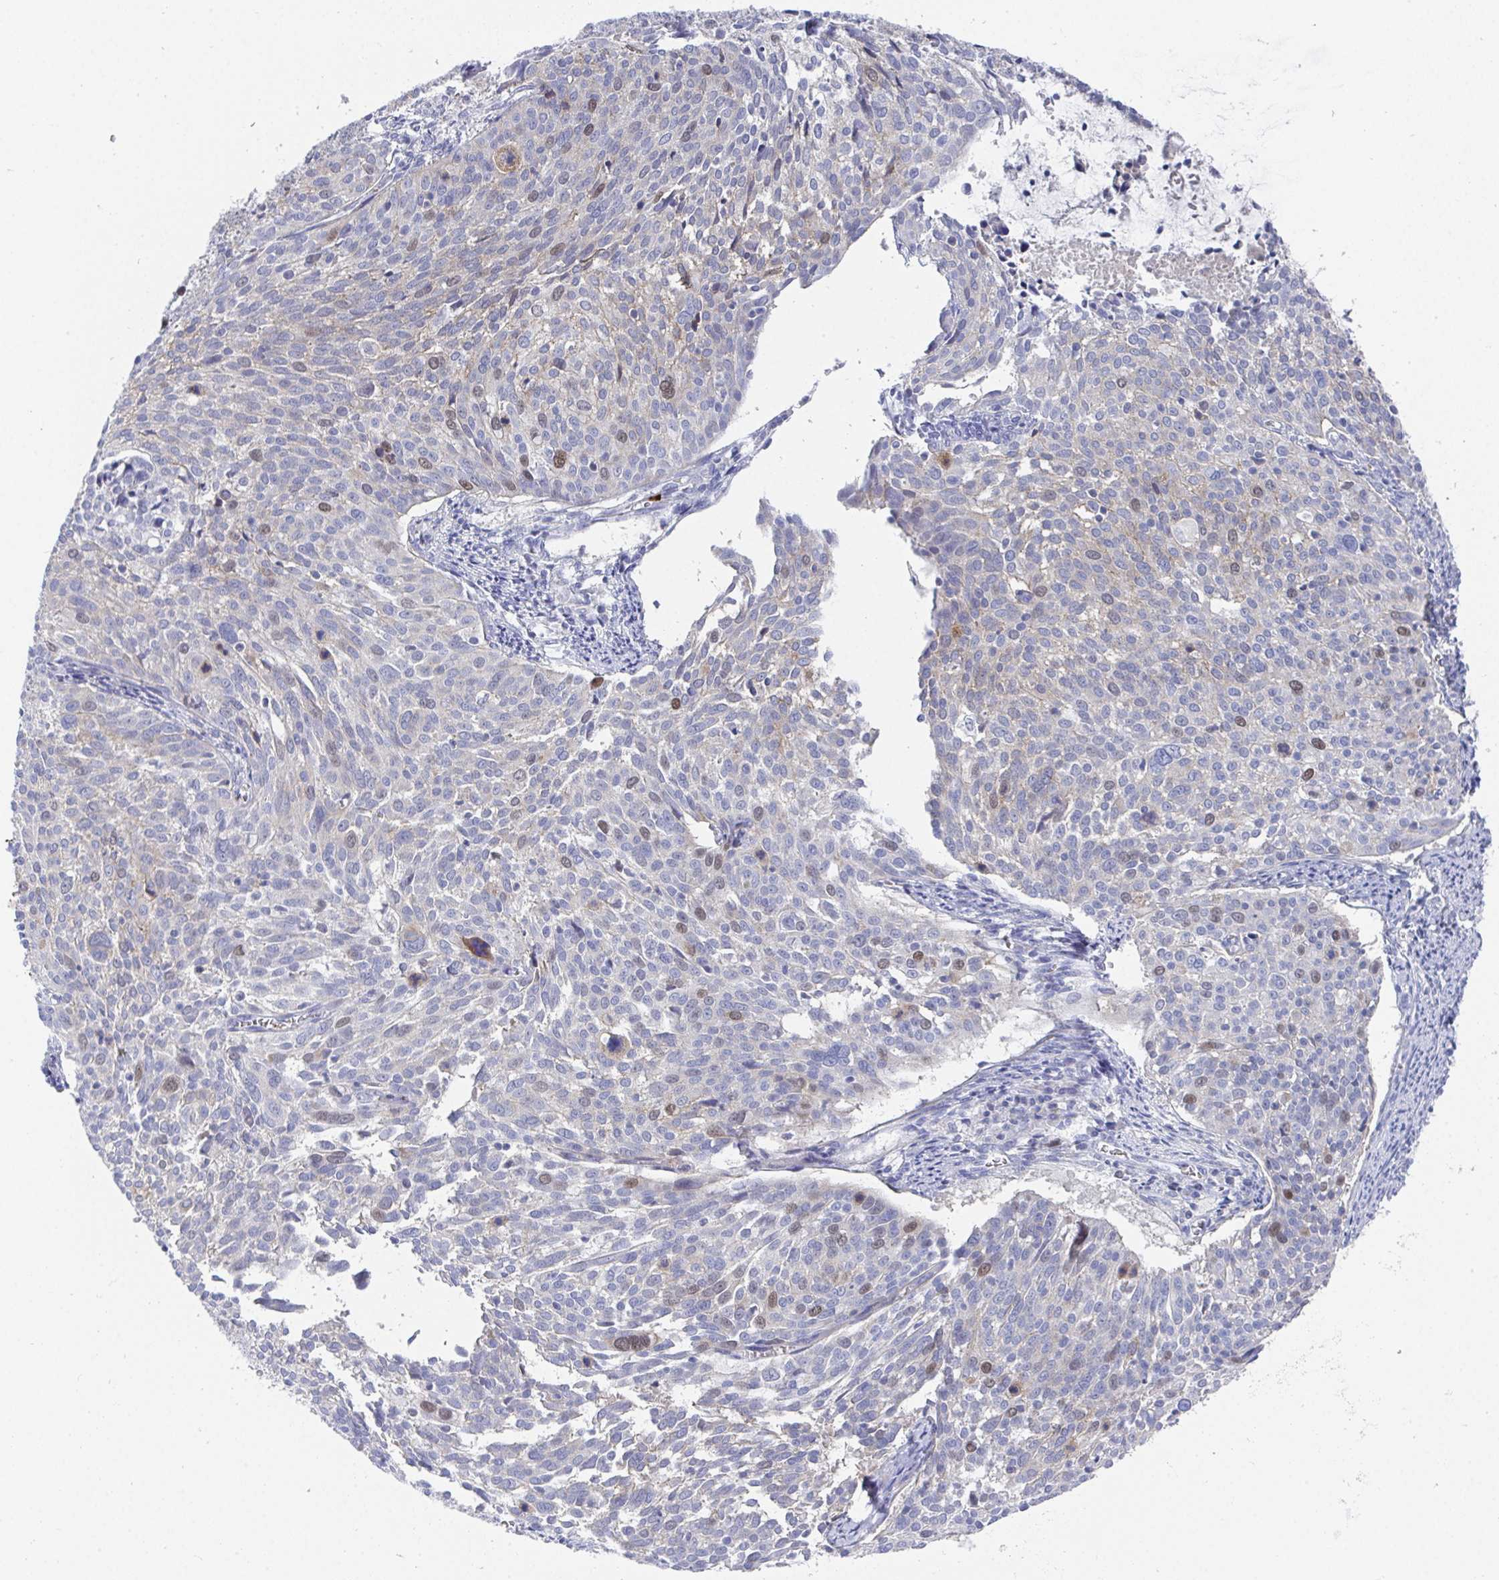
{"staining": {"intensity": "moderate", "quantity": "<25%", "location": "nuclear"}, "tissue": "cervical cancer", "cell_type": "Tumor cells", "image_type": "cancer", "snomed": [{"axis": "morphology", "description": "Squamous cell carcinoma, NOS"}, {"axis": "topography", "description": "Cervix"}], "caption": "Protein staining shows moderate nuclear positivity in approximately <25% of tumor cells in squamous cell carcinoma (cervical).", "gene": "ATP5F1C", "patient": {"sex": "female", "age": 39}}